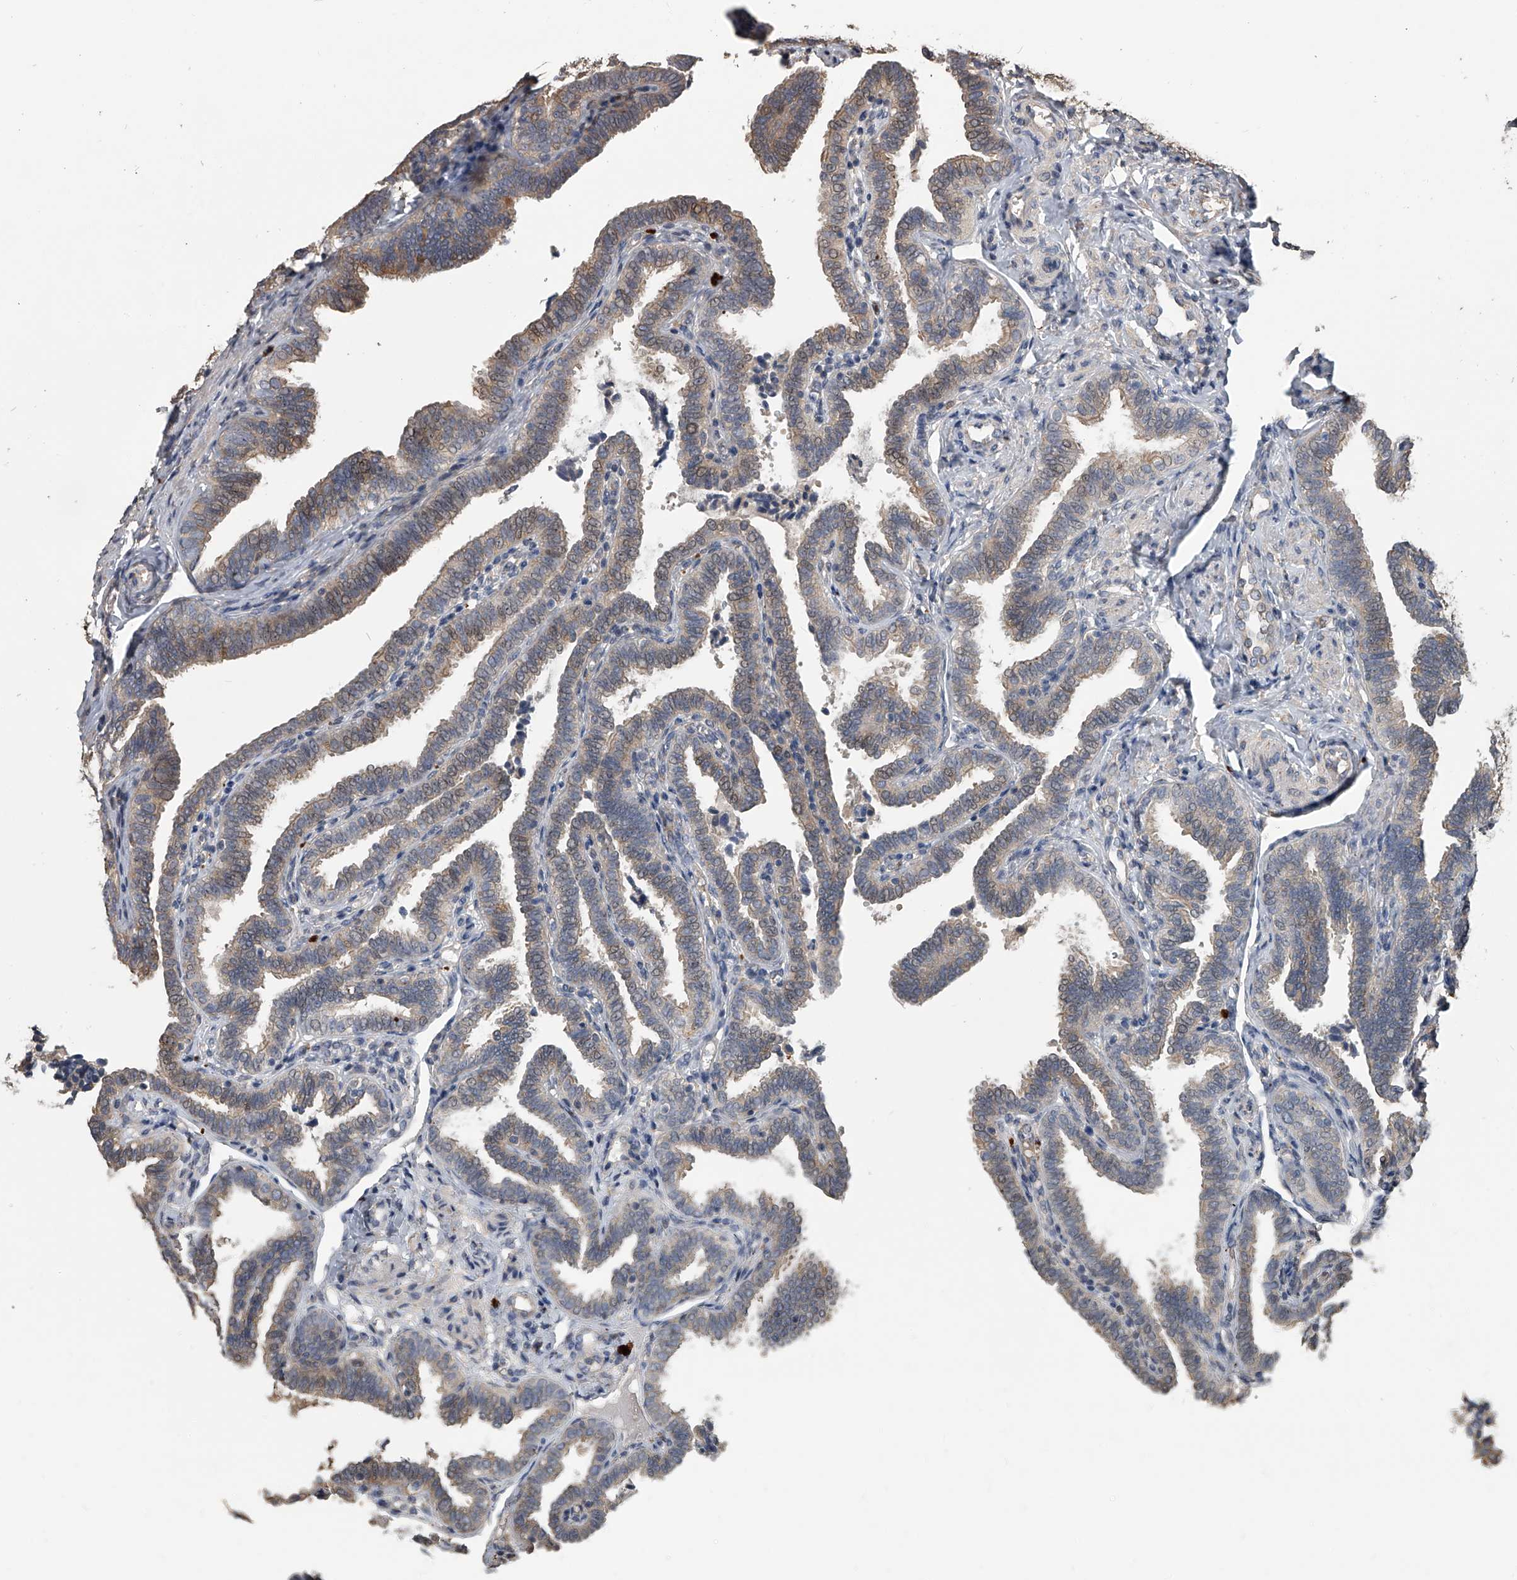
{"staining": {"intensity": "weak", "quantity": "25%-75%", "location": "cytoplasmic/membranous"}, "tissue": "fallopian tube", "cell_type": "Glandular cells", "image_type": "normal", "snomed": [{"axis": "morphology", "description": "Normal tissue, NOS"}, {"axis": "topography", "description": "Fallopian tube"}], "caption": "Immunohistochemistry (IHC) (DAB (3,3'-diaminobenzidine)) staining of benign human fallopian tube reveals weak cytoplasmic/membranous protein positivity in approximately 25%-75% of glandular cells. (brown staining indicates protein expression, while blue staining denotes nuclei).", "gene": "DOCK9", "patient": {"sex": "female", "age": 39}}